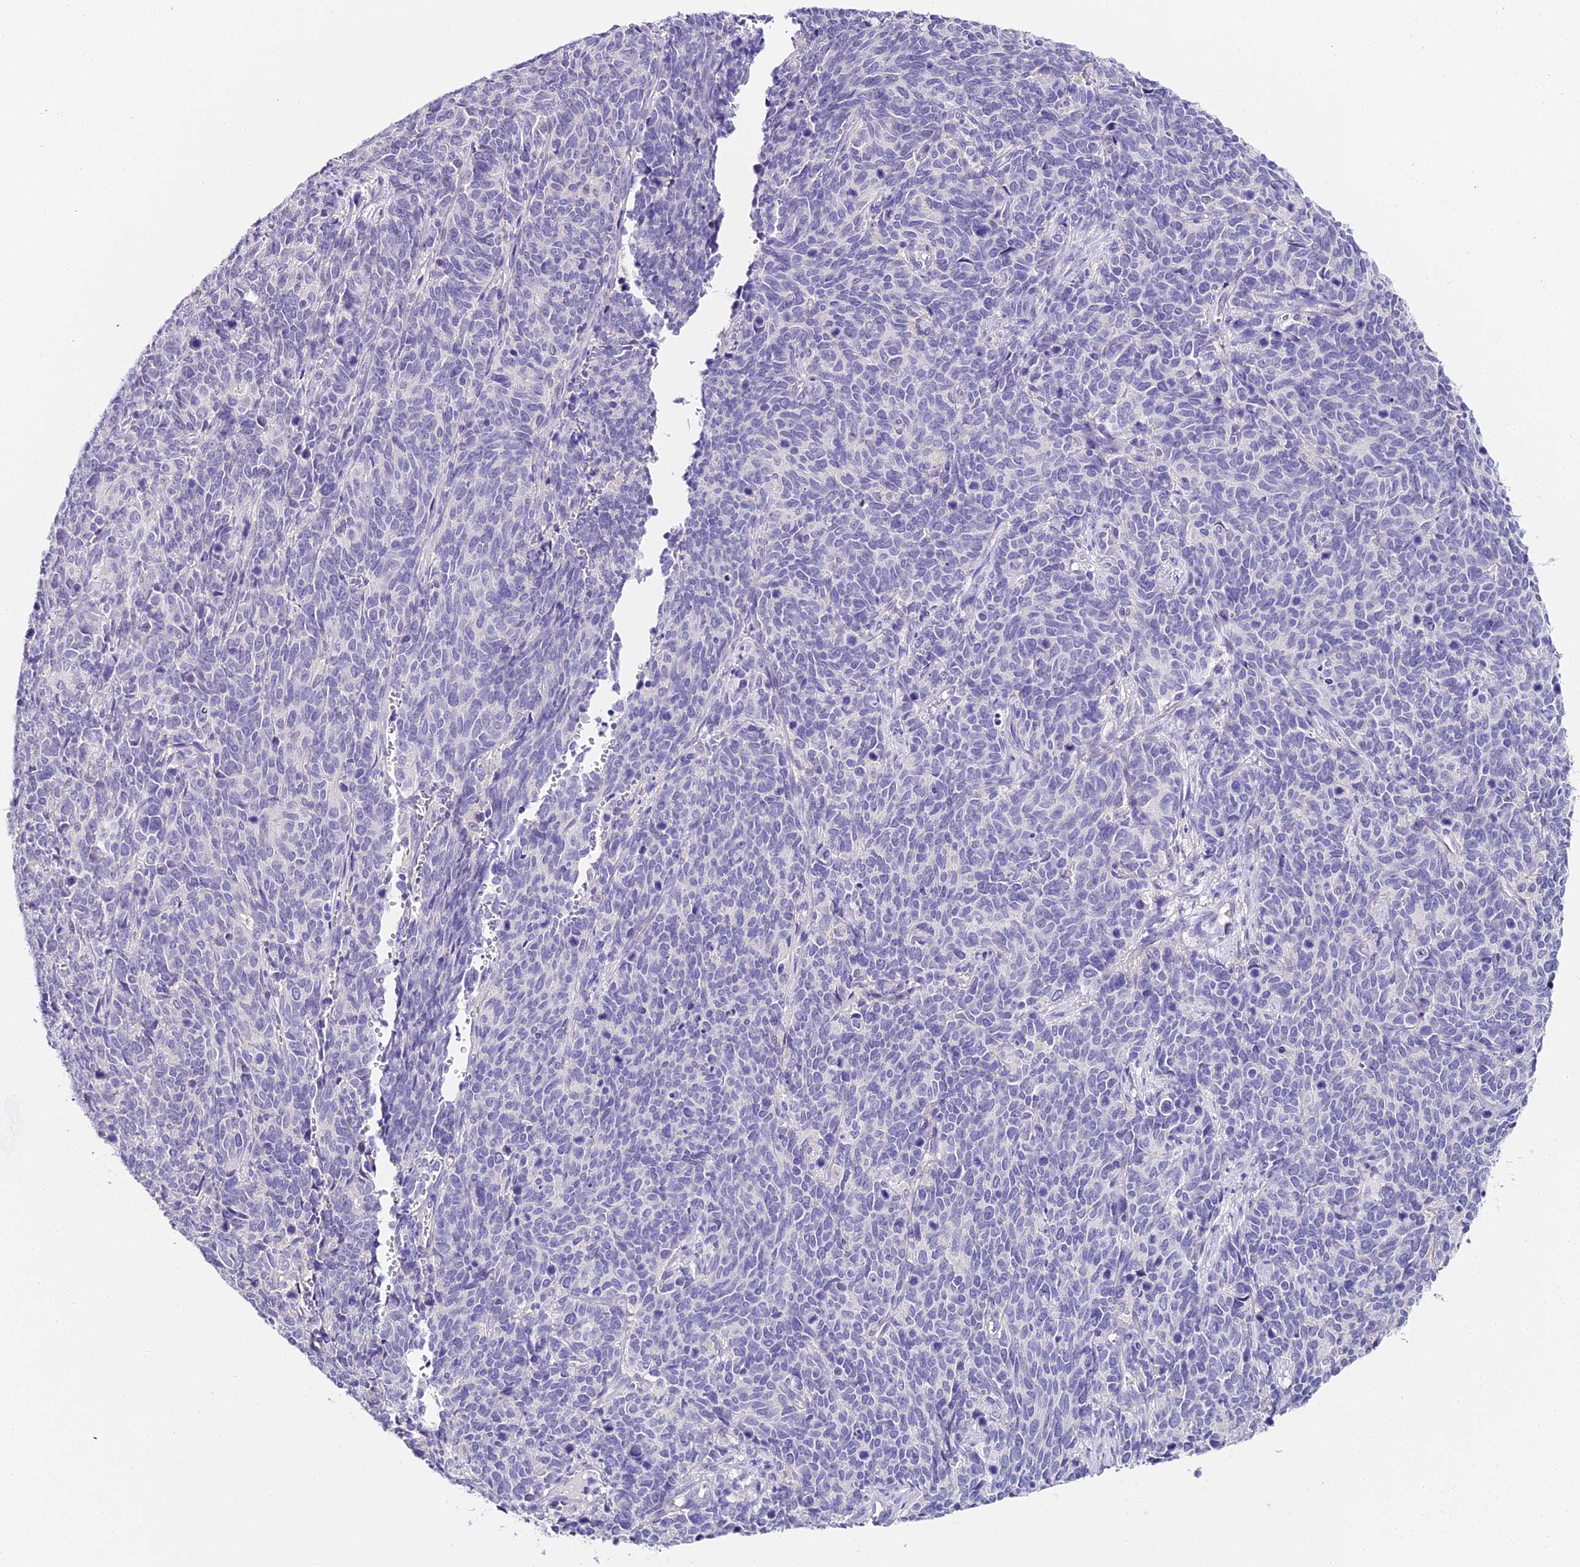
{"staining": {"intensity": "negative", "quantity": "none", "location": "none"}, "tissue": "cervical cancer", "cell_type": "Tumor cells", "image_type": "cancer", "snomed": [{"axis": "morphology", "description": "Squamous cell carcinoma, NOS"}, {"axis": "topography", "description": "Cervix"}], "caption": "Micrograph shows no significant protein expression in tumor cells of cervical cancer.", "gene": "ABHD14A-ACY1", "patient": {"sex": "female", "age": 60}}